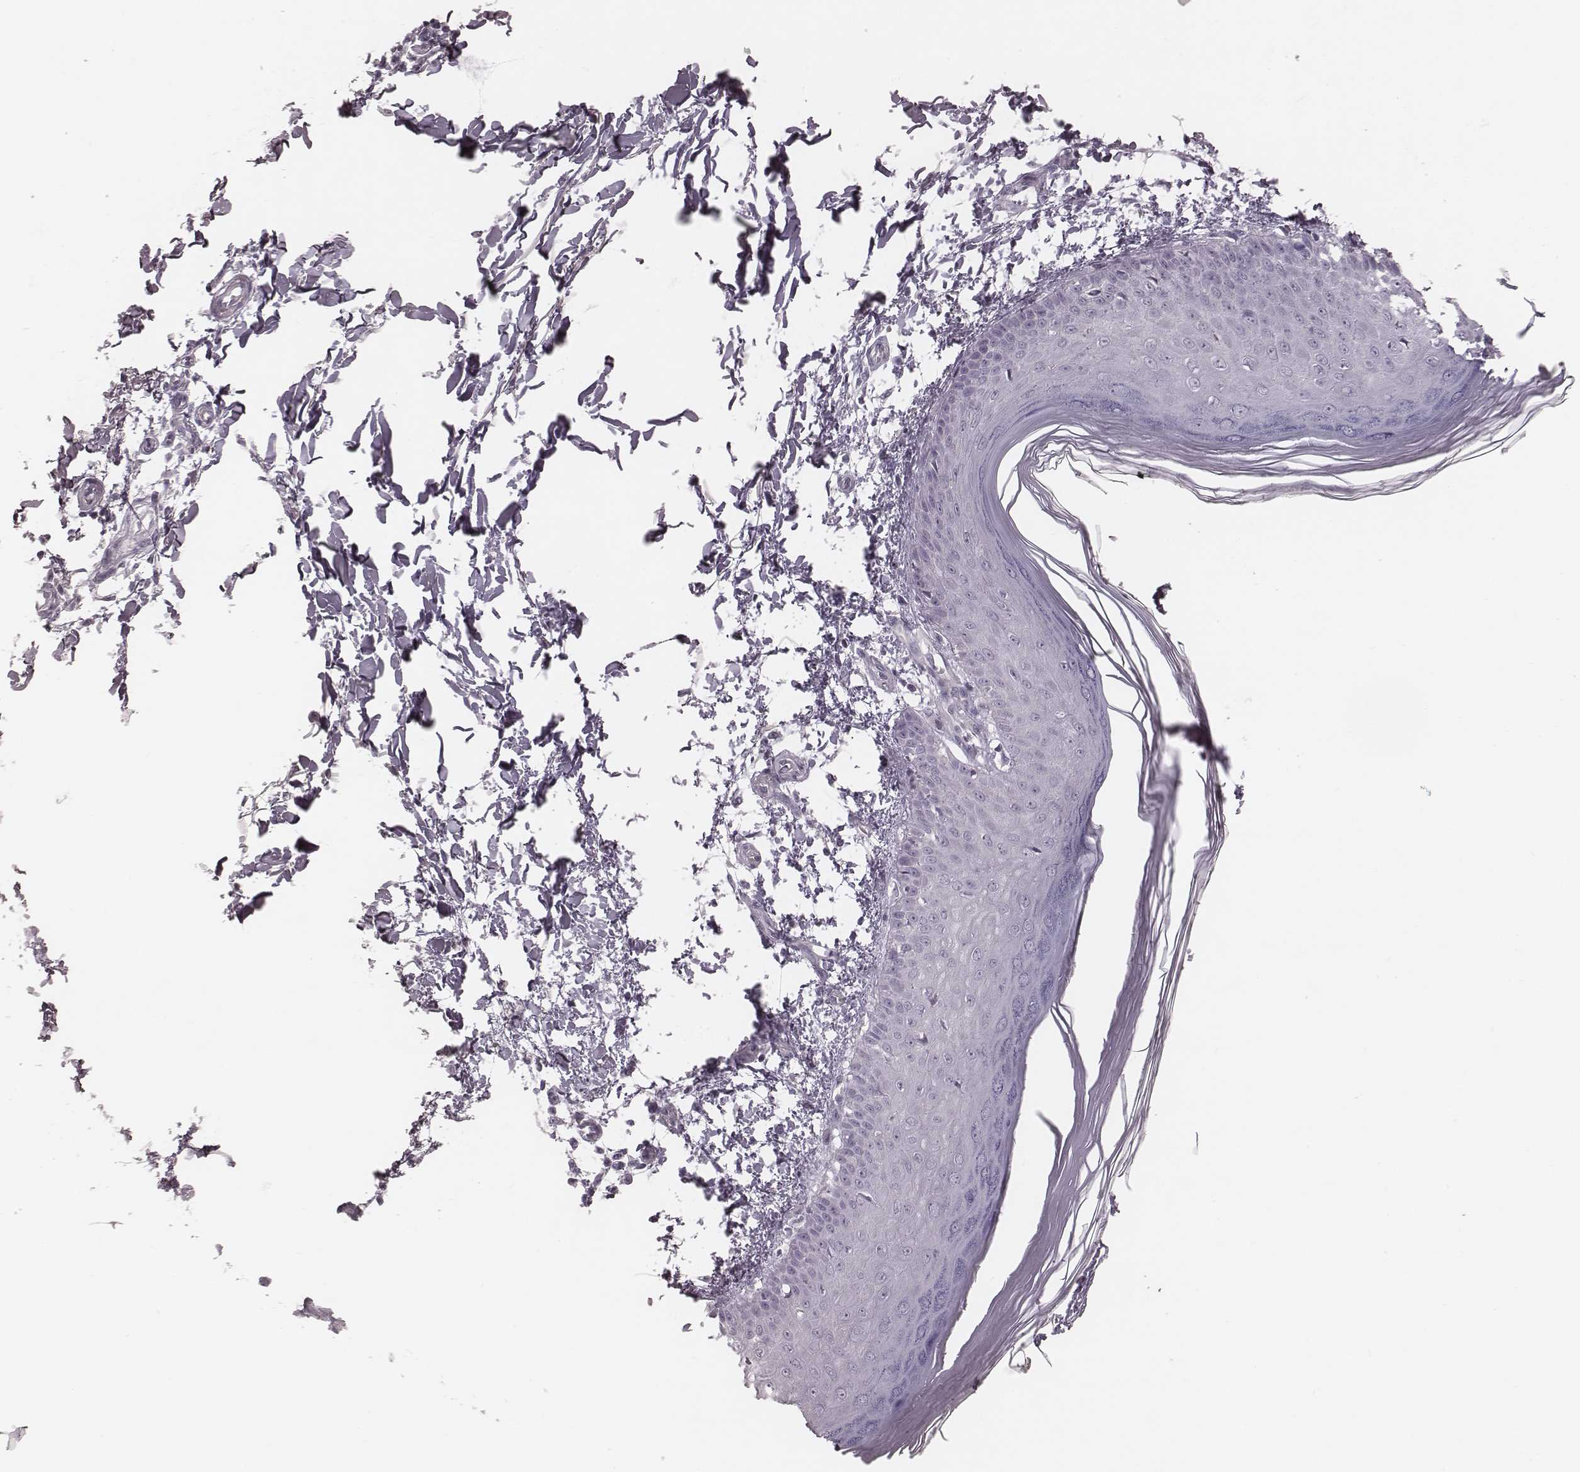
{"staining": {"intensity": "negative", "quantity": "none", "location": "none"}, "tissue": "skin", "cell_type": "Fibroblasts", "image_type": "normal", "snomed": [{"axis": "morphology", "description": "Normal tissue, NOS"}, {"axis": "topography", "description": "Skin"}], "caption": "High magnification brightfield microscopy of normal skin stained with DAB (3,3'-diaminobenzidine) (brown) and counterstained with hematoxylin (blue): fibroblasts show no significant positivity.", "gene": "SPA17", "patient": {"sex": "female", "age": 62}}